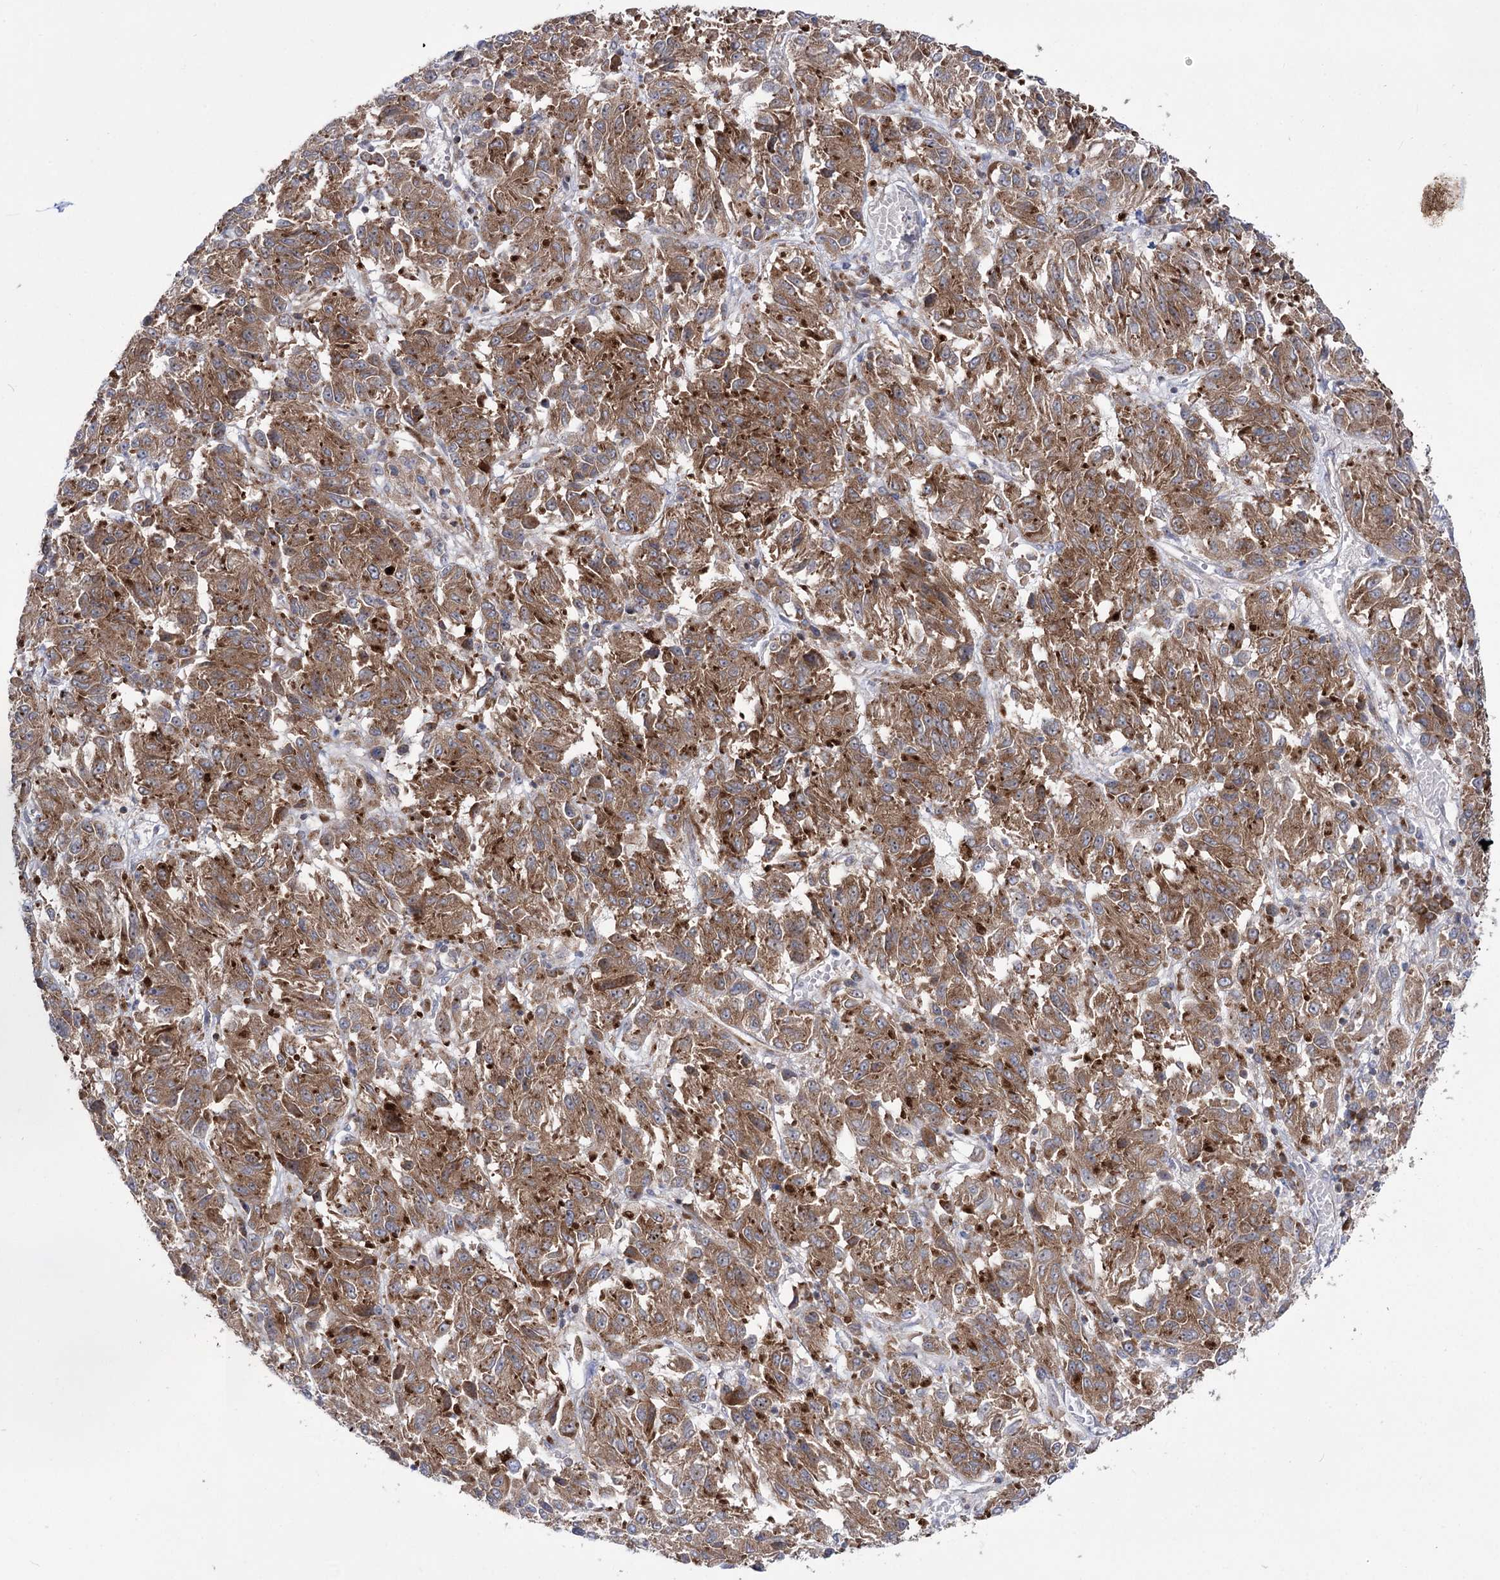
{"staining": {"intensity": "moderate", "quantity": ">75%", "location": "cytoplasmic/membranous"}, "tissue": "melanoma", "cell_type": "Tumor cells", "image_type": "cancer", "snomed": [{"axis": "morphology", "description": "Malignant melanoma, Metastatic site"}, {"axis": "topography", "description": "Lung"}], "caption": "Immunohistochemical staining of human malignant melanoma (metastatic site) demonstrates medium levels of moderate cytoplasmic/membranous protein positivity in approximately >75% of tumor cells.", "gene": "ZNF622", "patient": {"sex": "male", "age": 64}}